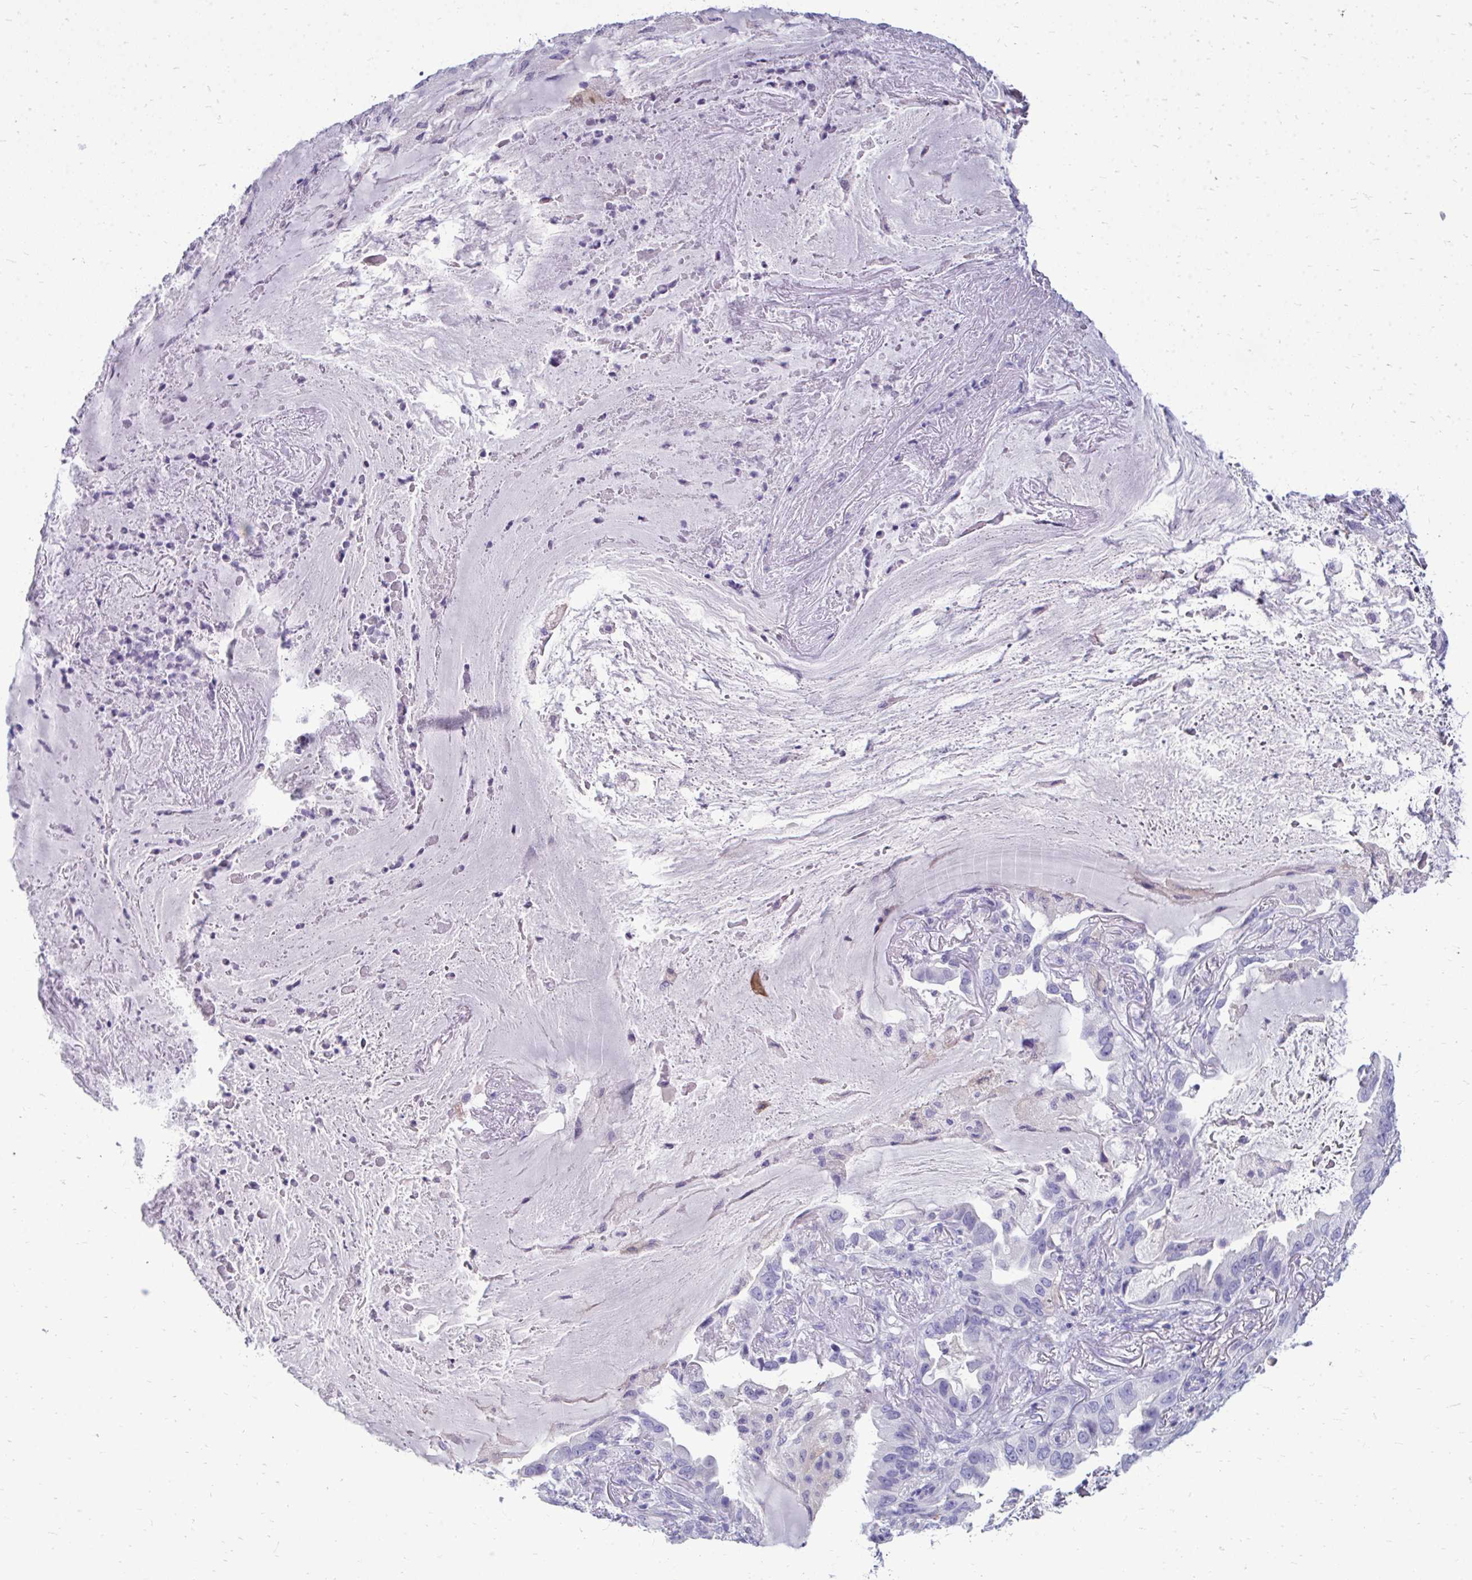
{"staining": {"intensity": "negative", "quantity": "none", "location": "none"}, "tissue": "lung cancer", "cell_type": "Tumor cells", "image_type": "cancer", "snomed": [{"axis": "morphology", "description": "Adenocarcinoma, NOS"}, {"axis": "topography", "description": "Lung"}], "caption": "There is no significant expression in tumor cells of lung cancer.", "gene": "FABP3", "patient": {"sex": "female", "age": 69}}